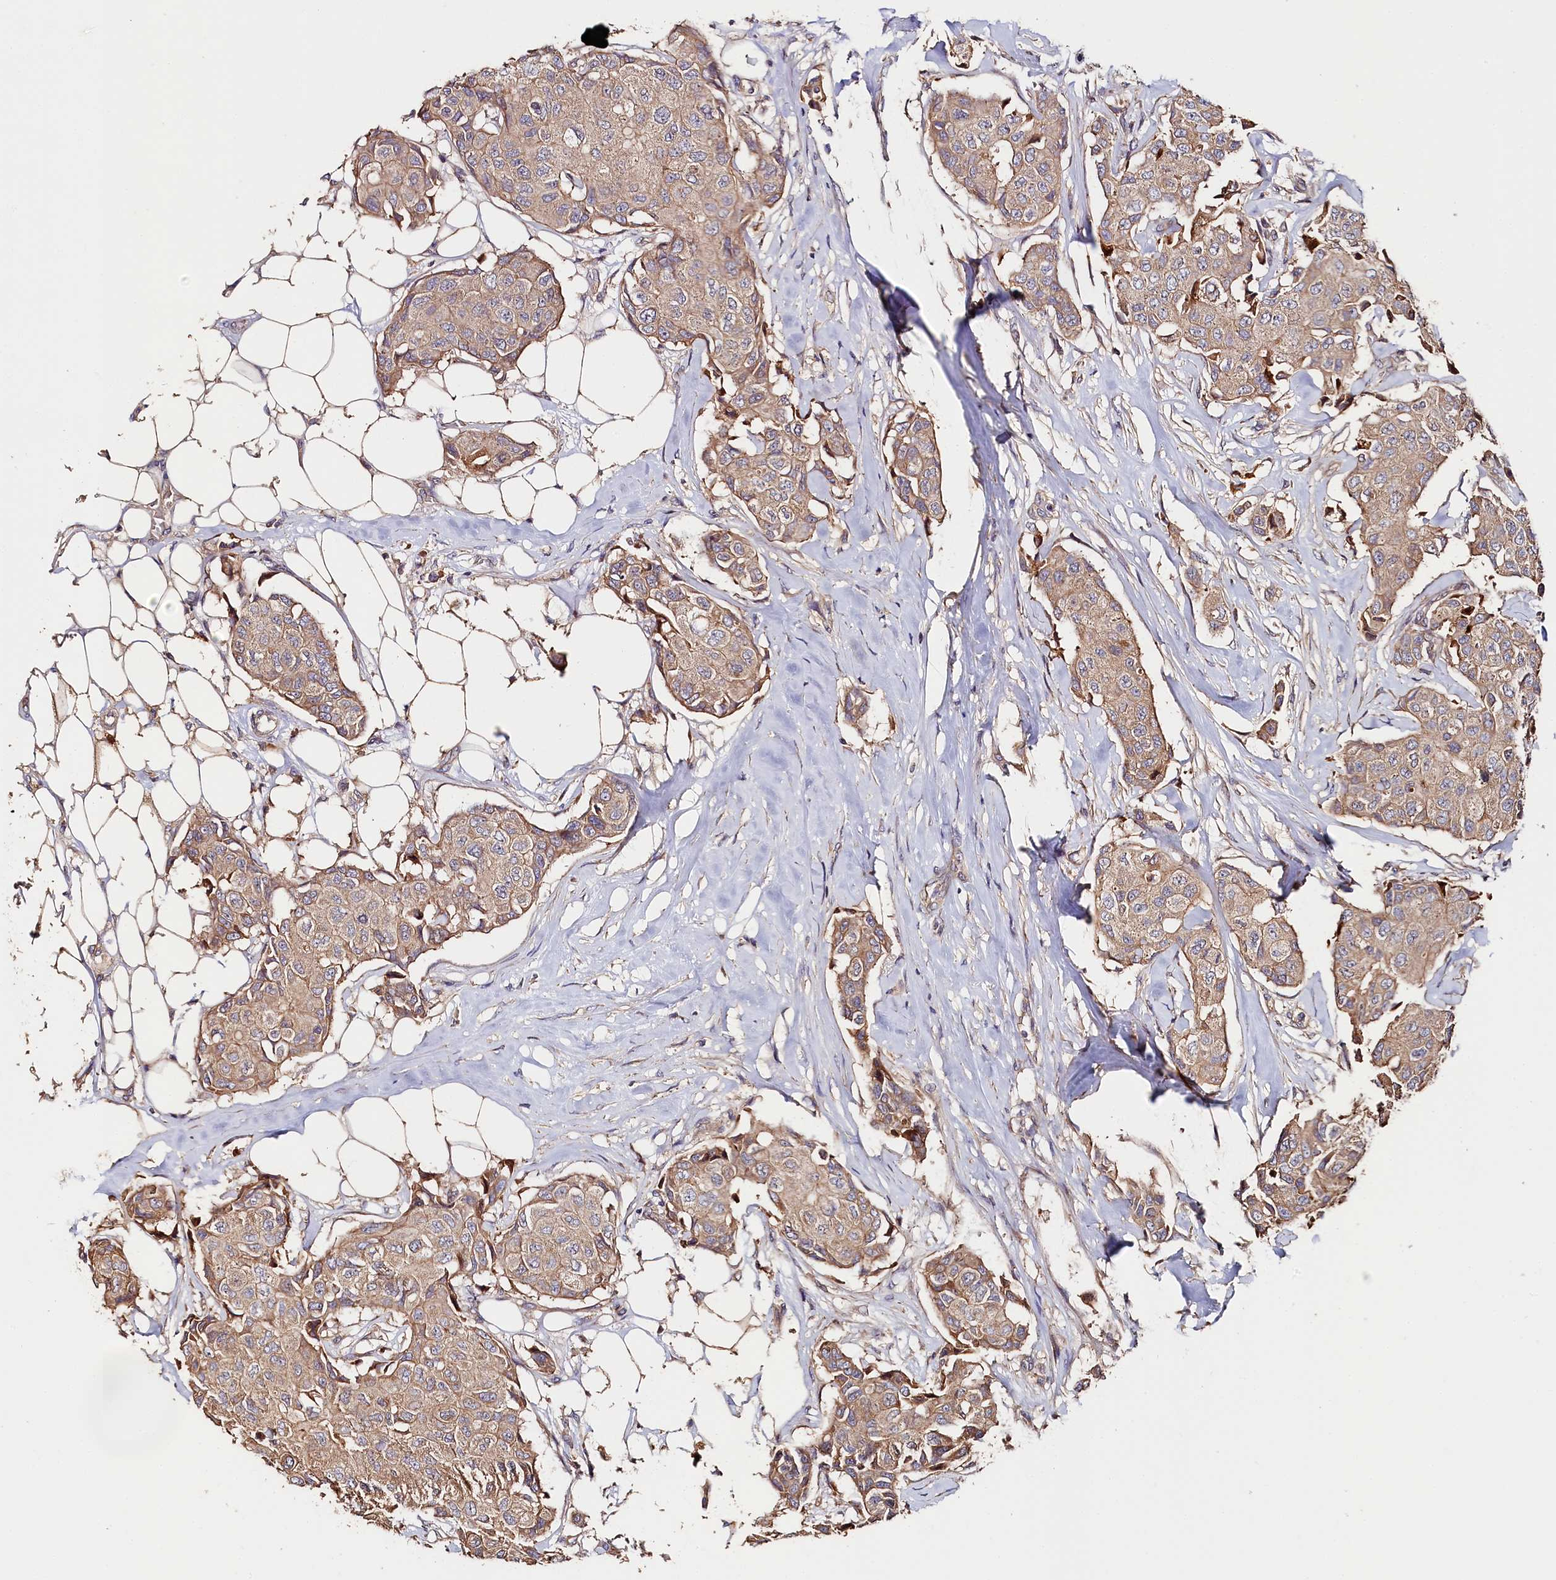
{"staining": {"intensity": "moderate", "quantity": ">75%", "location": "cytoplasmic/membranous"}, "tissue": "breast cancer", "cell_type": "Tumor cells", "image_type": "cancer", "snomed": [{"axis": "morphology", "description": "Duct carcinoma"}, {"axis": "topography", "description": "Breast"}], "caption": "Protein staining demonstrates moderate cytoplasmic/membranous staining in about >75% of tumor cells in breast cancer. (DAB (3,3'-diaminobenzidine) IHC, brown staining for protein, blue staining for nuclei).", "gene": "KATNB1", "patient": {"sex": "female", "age": 80}}